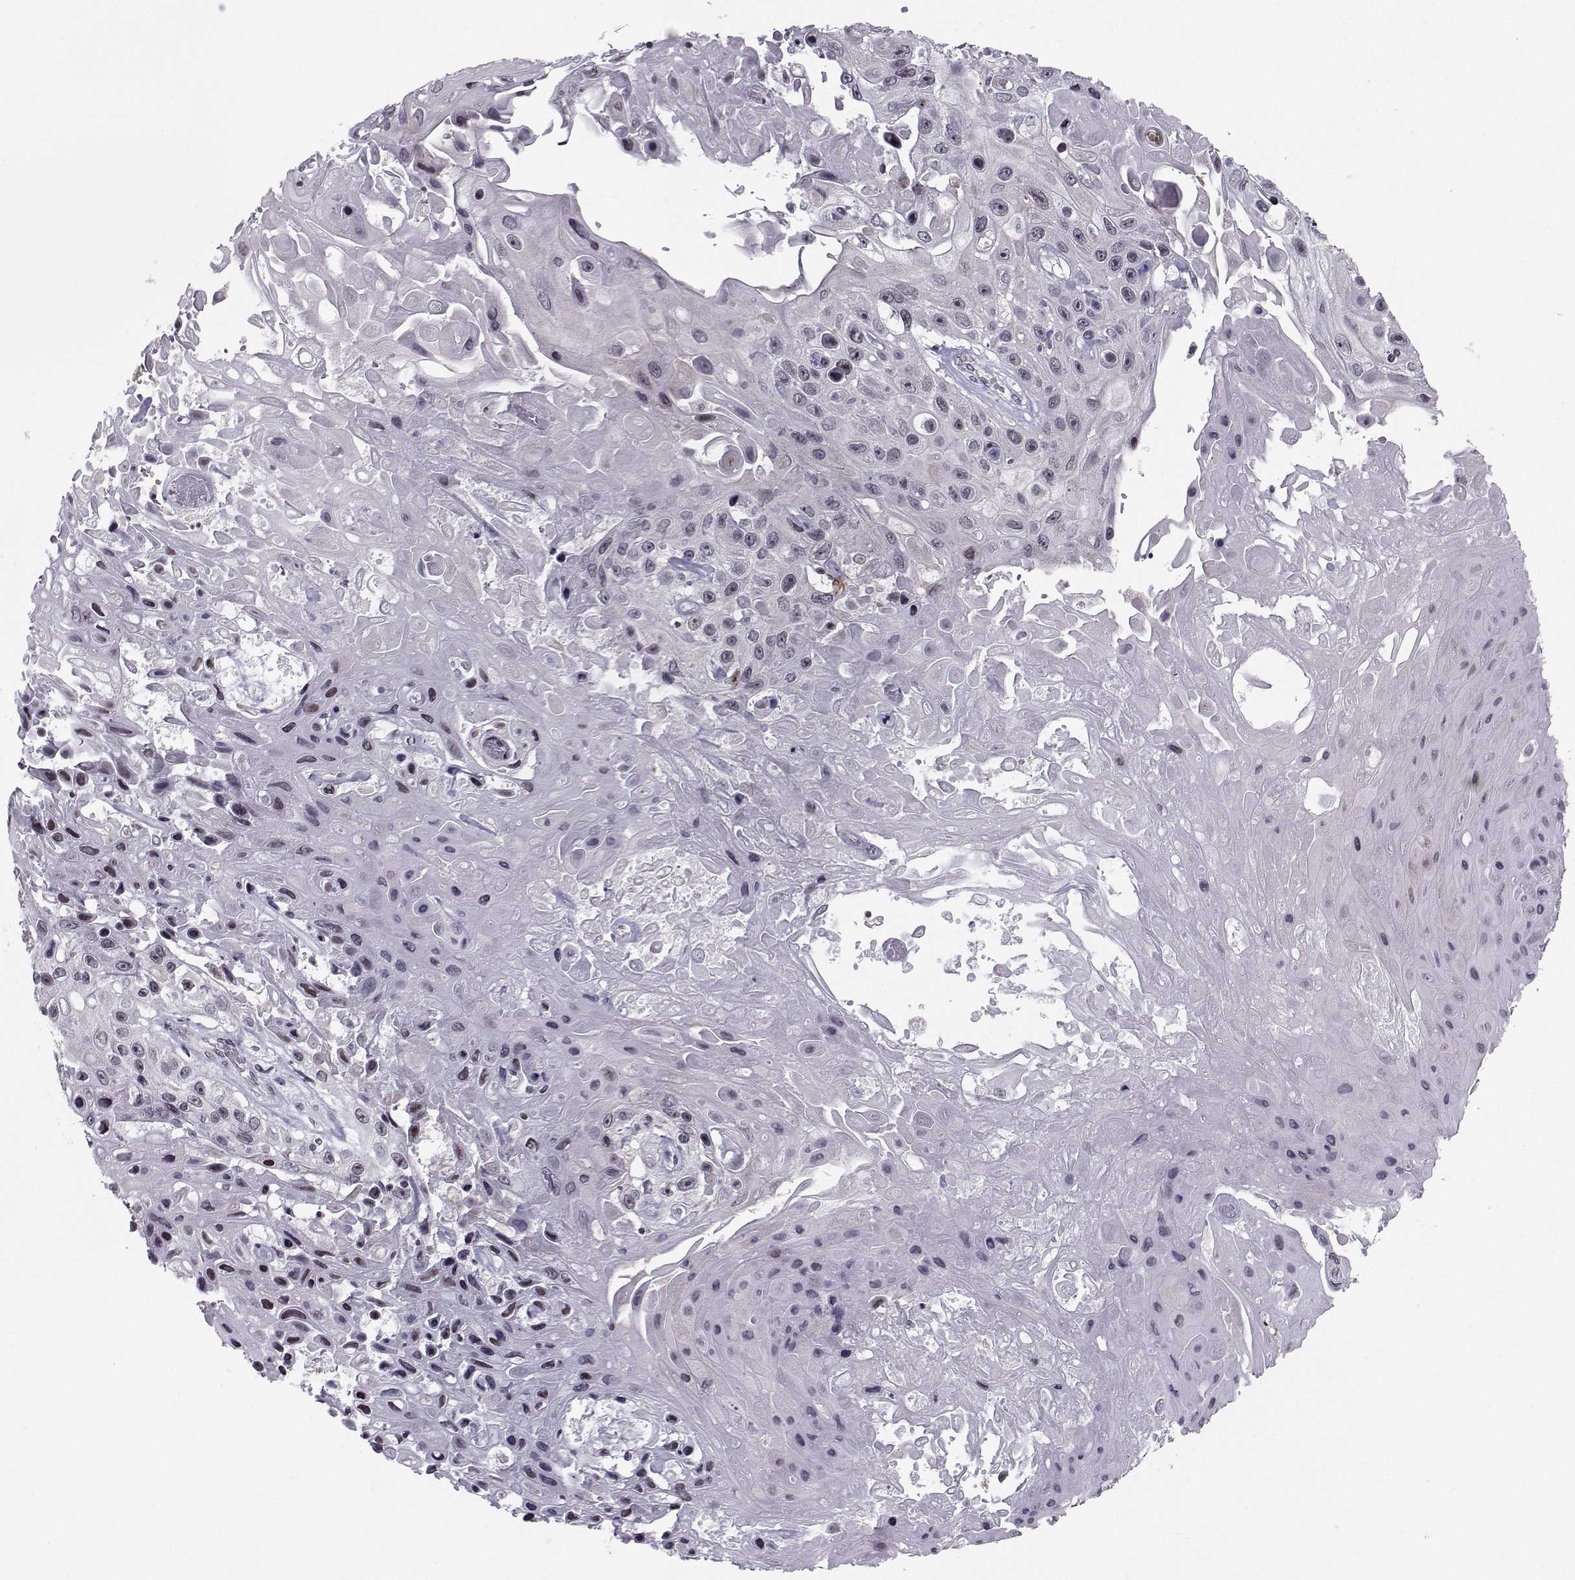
{"staining": {"intensity": "negative", "quantity": "none", "location": "none"}, "tissue": "skin cancer", "cell_type": "Tumor cells", "image_type": "cancer", "snomed": [{"axis": "morphology", "description": "Squamous cell carcinoma, NOS"}, {"axis": "topography", "description": "Skin"}], "caption": "This is a photomicrograph of immunohistochemistry (IHC) staining of squamous cell carcinoma (skin), which shows no positivity in tumor cells.", "gene": "MARCHF4", "patient": {"sex": "male", "age": 82}}